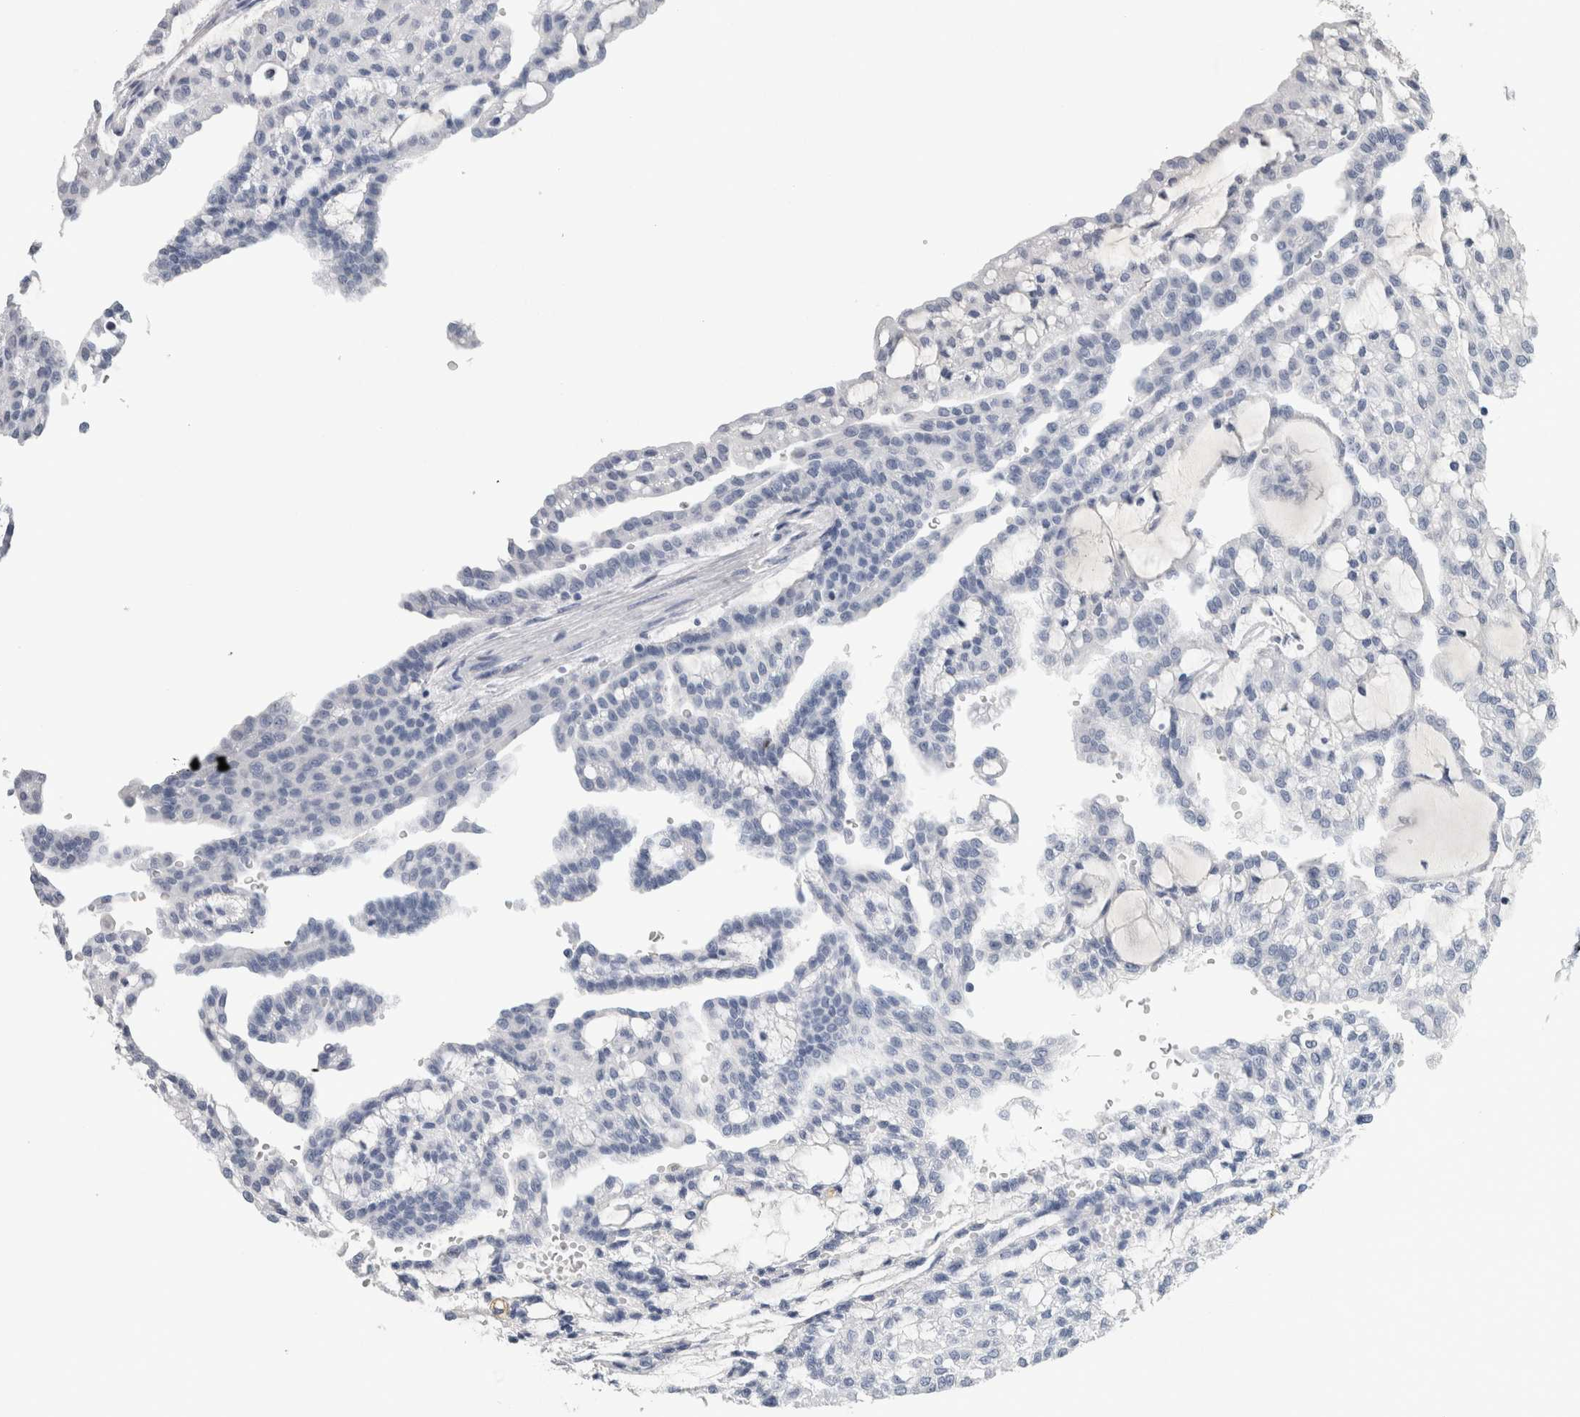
{"staining": {"intensity": "negative", "quantity": "none", "location": "none"}, "tissue": "renal cancer", "cell_type": "Tumor cells", "image_type": "cancer", "snomed": [{"axis": "morphology", "description": "Adenocarcinoma, NOS"}, {"axis": "topography", "description": "Kidney"}], "caption": "DAB (3,3'-diaminobenzidine) immunohistochemical staining of renal cancer (adenocarcinoma) displays no significant expression in tumor cells.", "gene": "FABP4", "patient": {"sex": "male", "age": 63}}